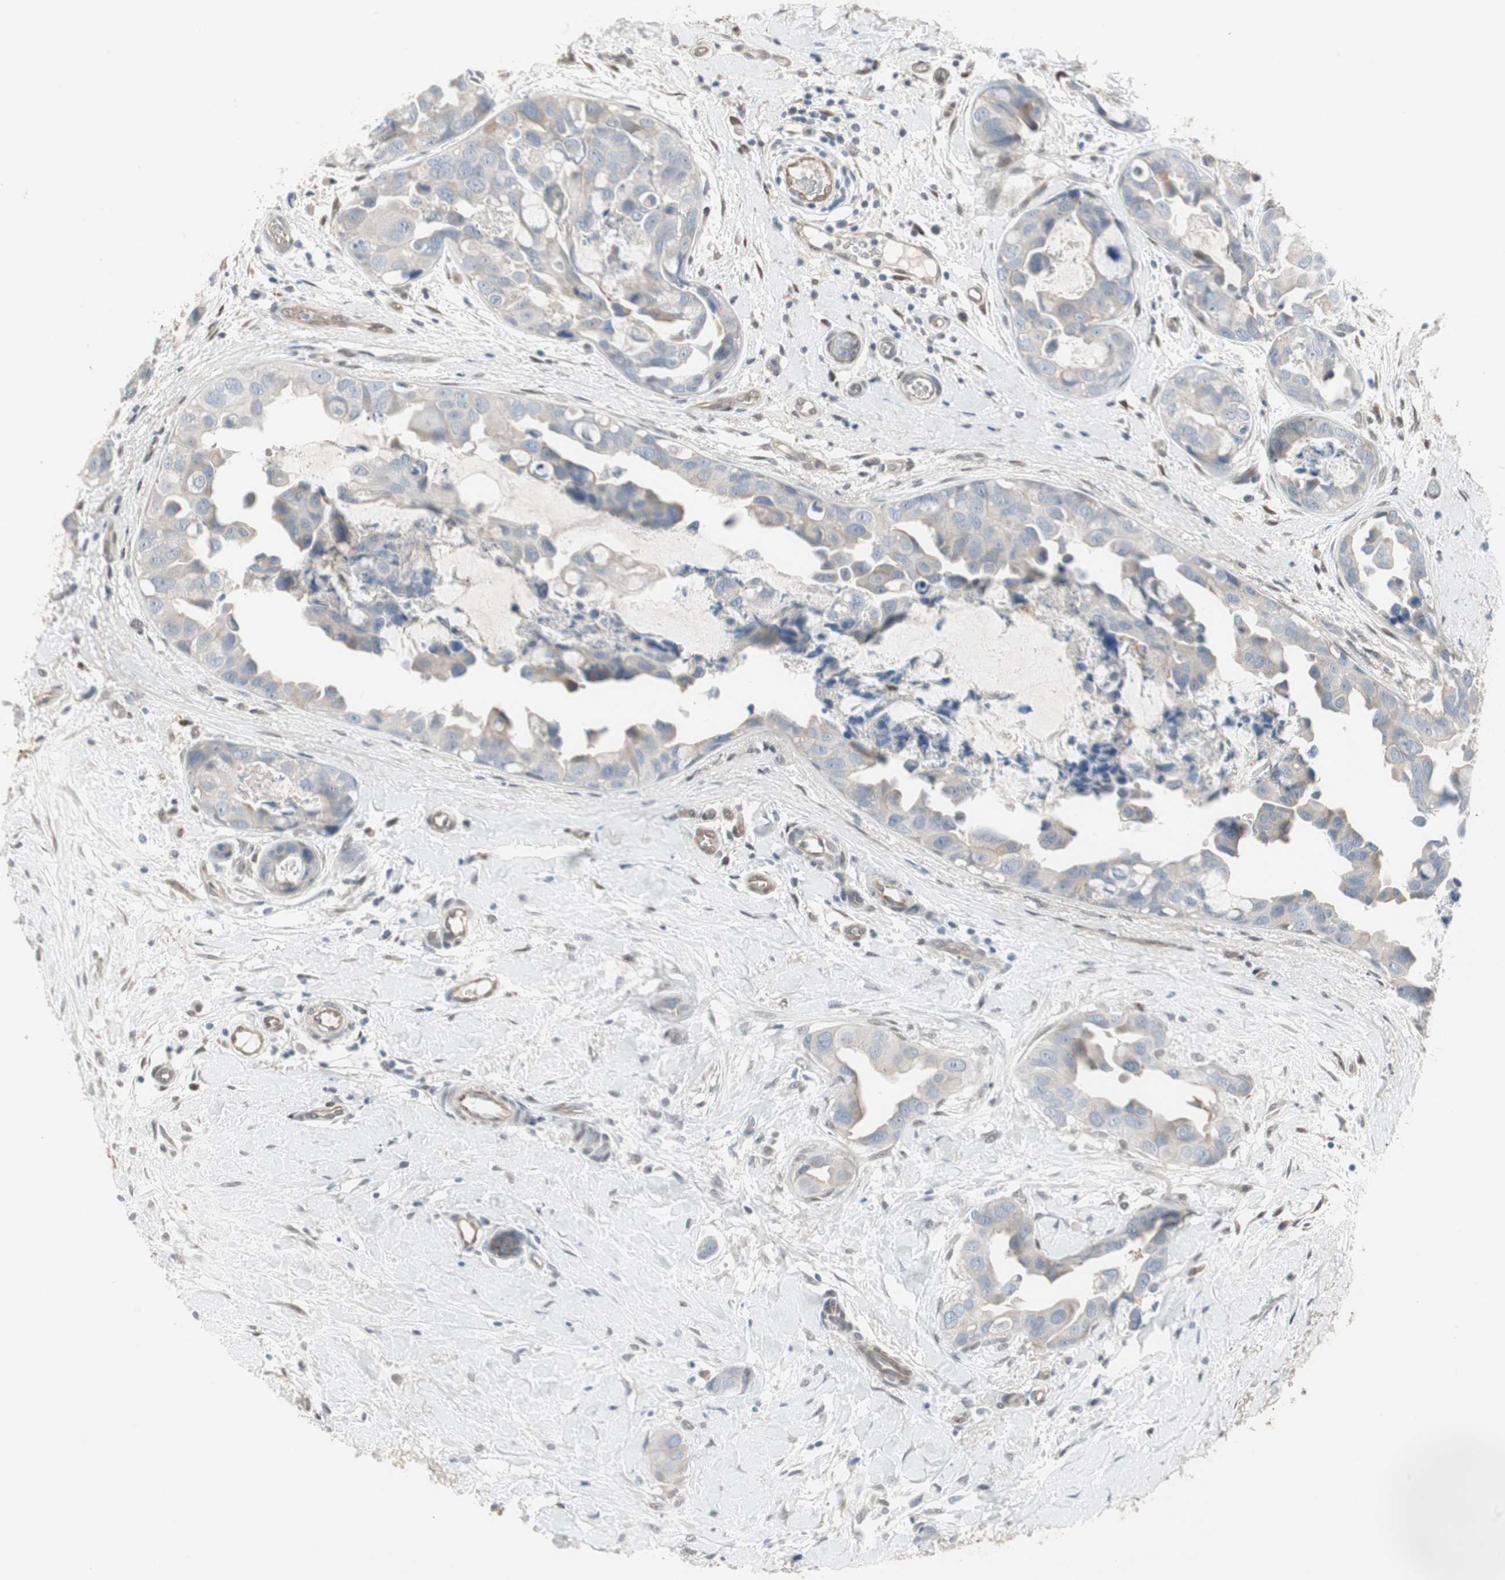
{"staining": {"intensity": "weak", "quantity": "25%-75%", "location": "cytoplasmic/membranous"}, "tissue": "breast cancer", "cell_type": "Tumor cells", "image_type": "cancer", "snomed": [{"axis": "morphology", "description": "Duct carcinoma"}, {"axis": "topography", "description": "Breast"}], "caption": "Immunohistochemistry (IHC) image of human breast invasive ductal carcinoma stained for a protein (brown), which displays low levels of weak cytoplasmic/membranous positivity in approximately 25%-75% of tumor cells.", "gene": "CAND2", "patient": {"sex": "female", "age": 40}}